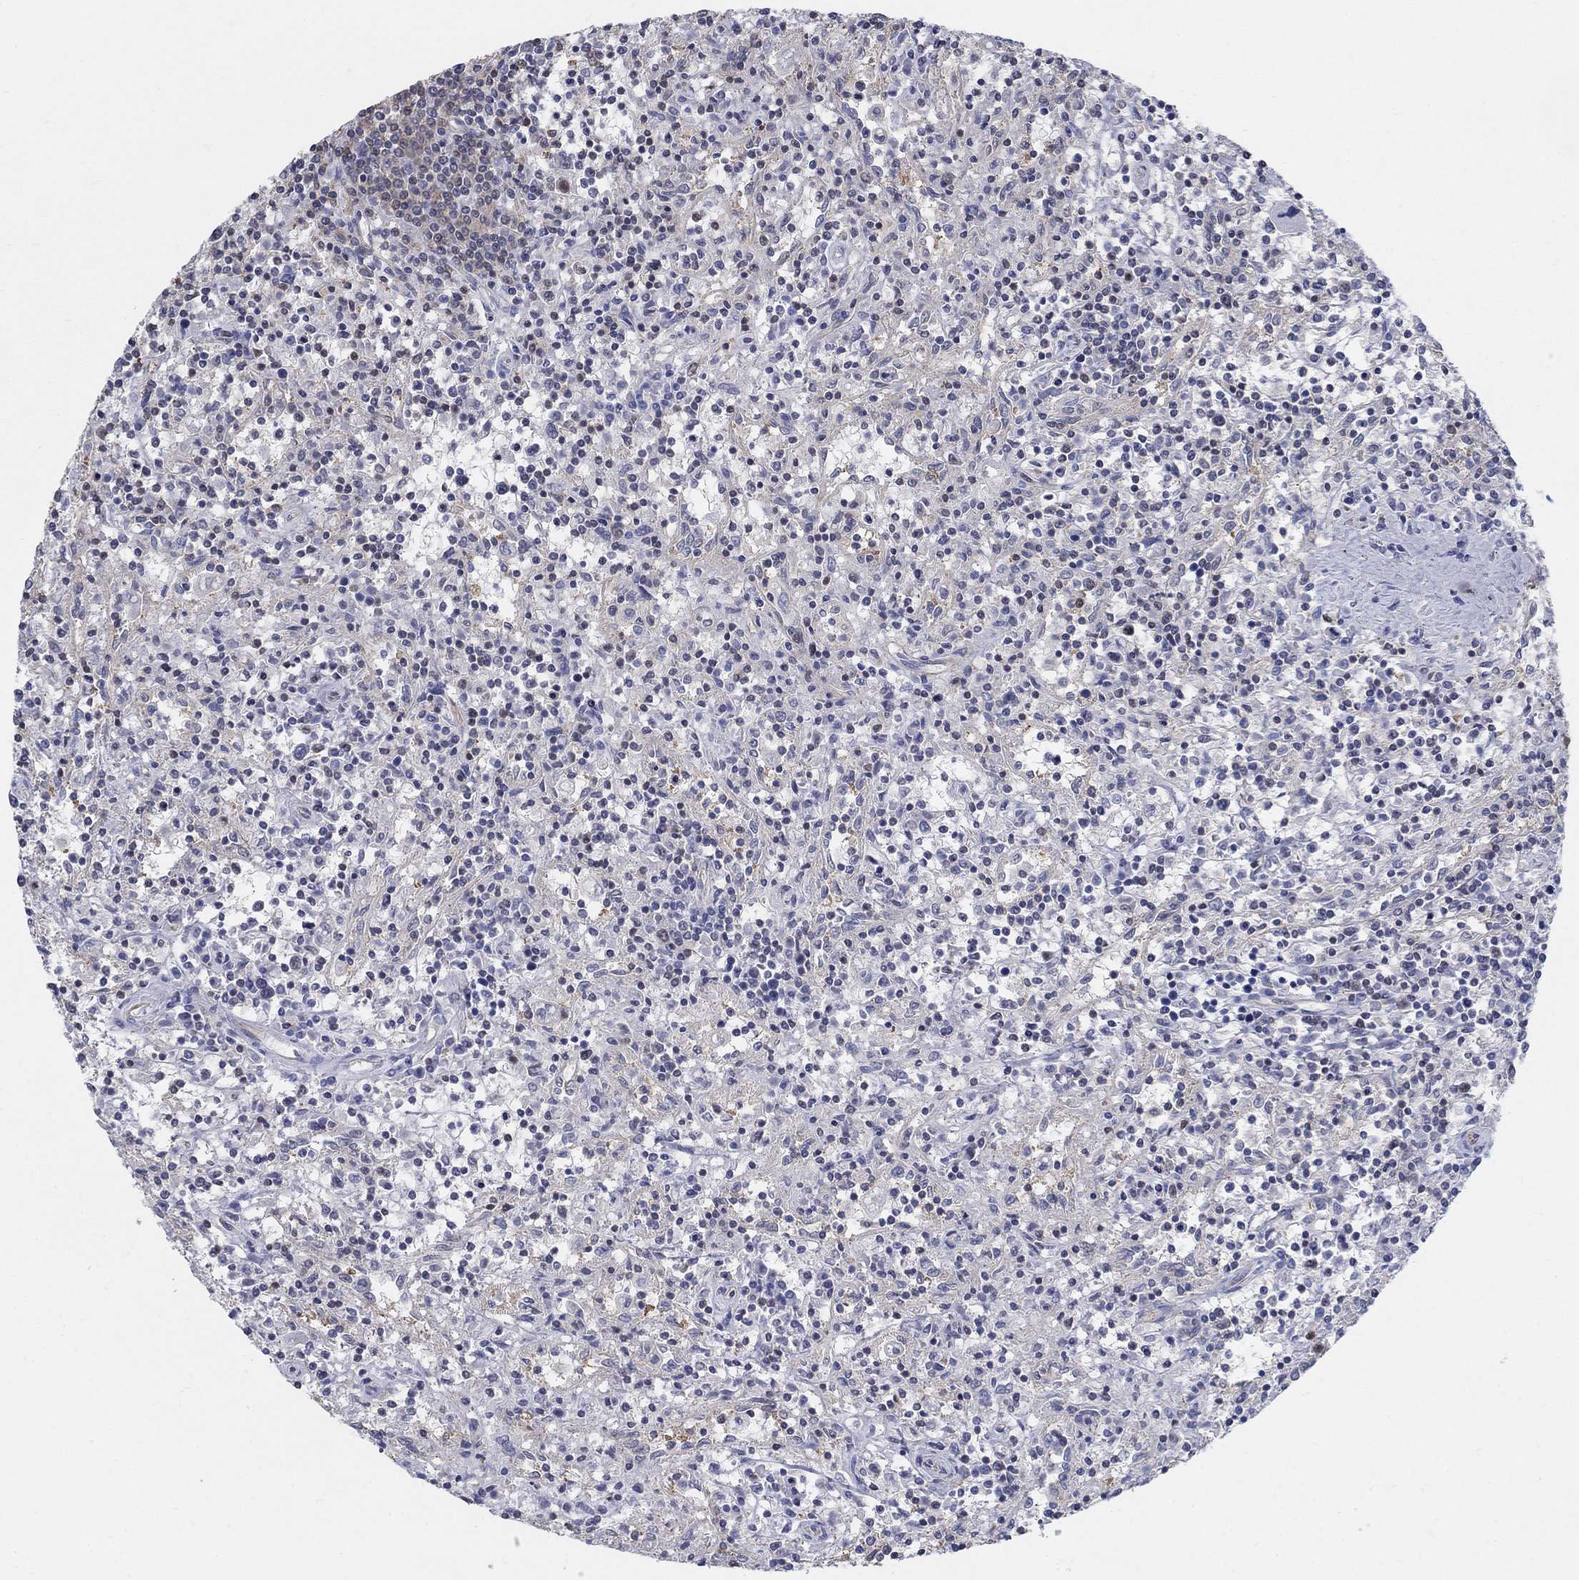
{"staining": {"intensity": "negative", "quantity": "none", "location": "none"}, "tissue": "lymphoma", "cell_type": "Tumor cells", "image_type": "cancer", "snomed": [{"axis": "morphology", "description": "Malignant lymphoma, non-Hodgkin's type, Low grade"}, {"axis": "topography", "description": "Spleen"}], "caption": "This is an IHC image of human low-grade malignant lymphoma, non-Hodgkin's type. There is no expression in tumor cells.", "gene": "CENPE", "patient": {"sex": "male", "age": 62}}